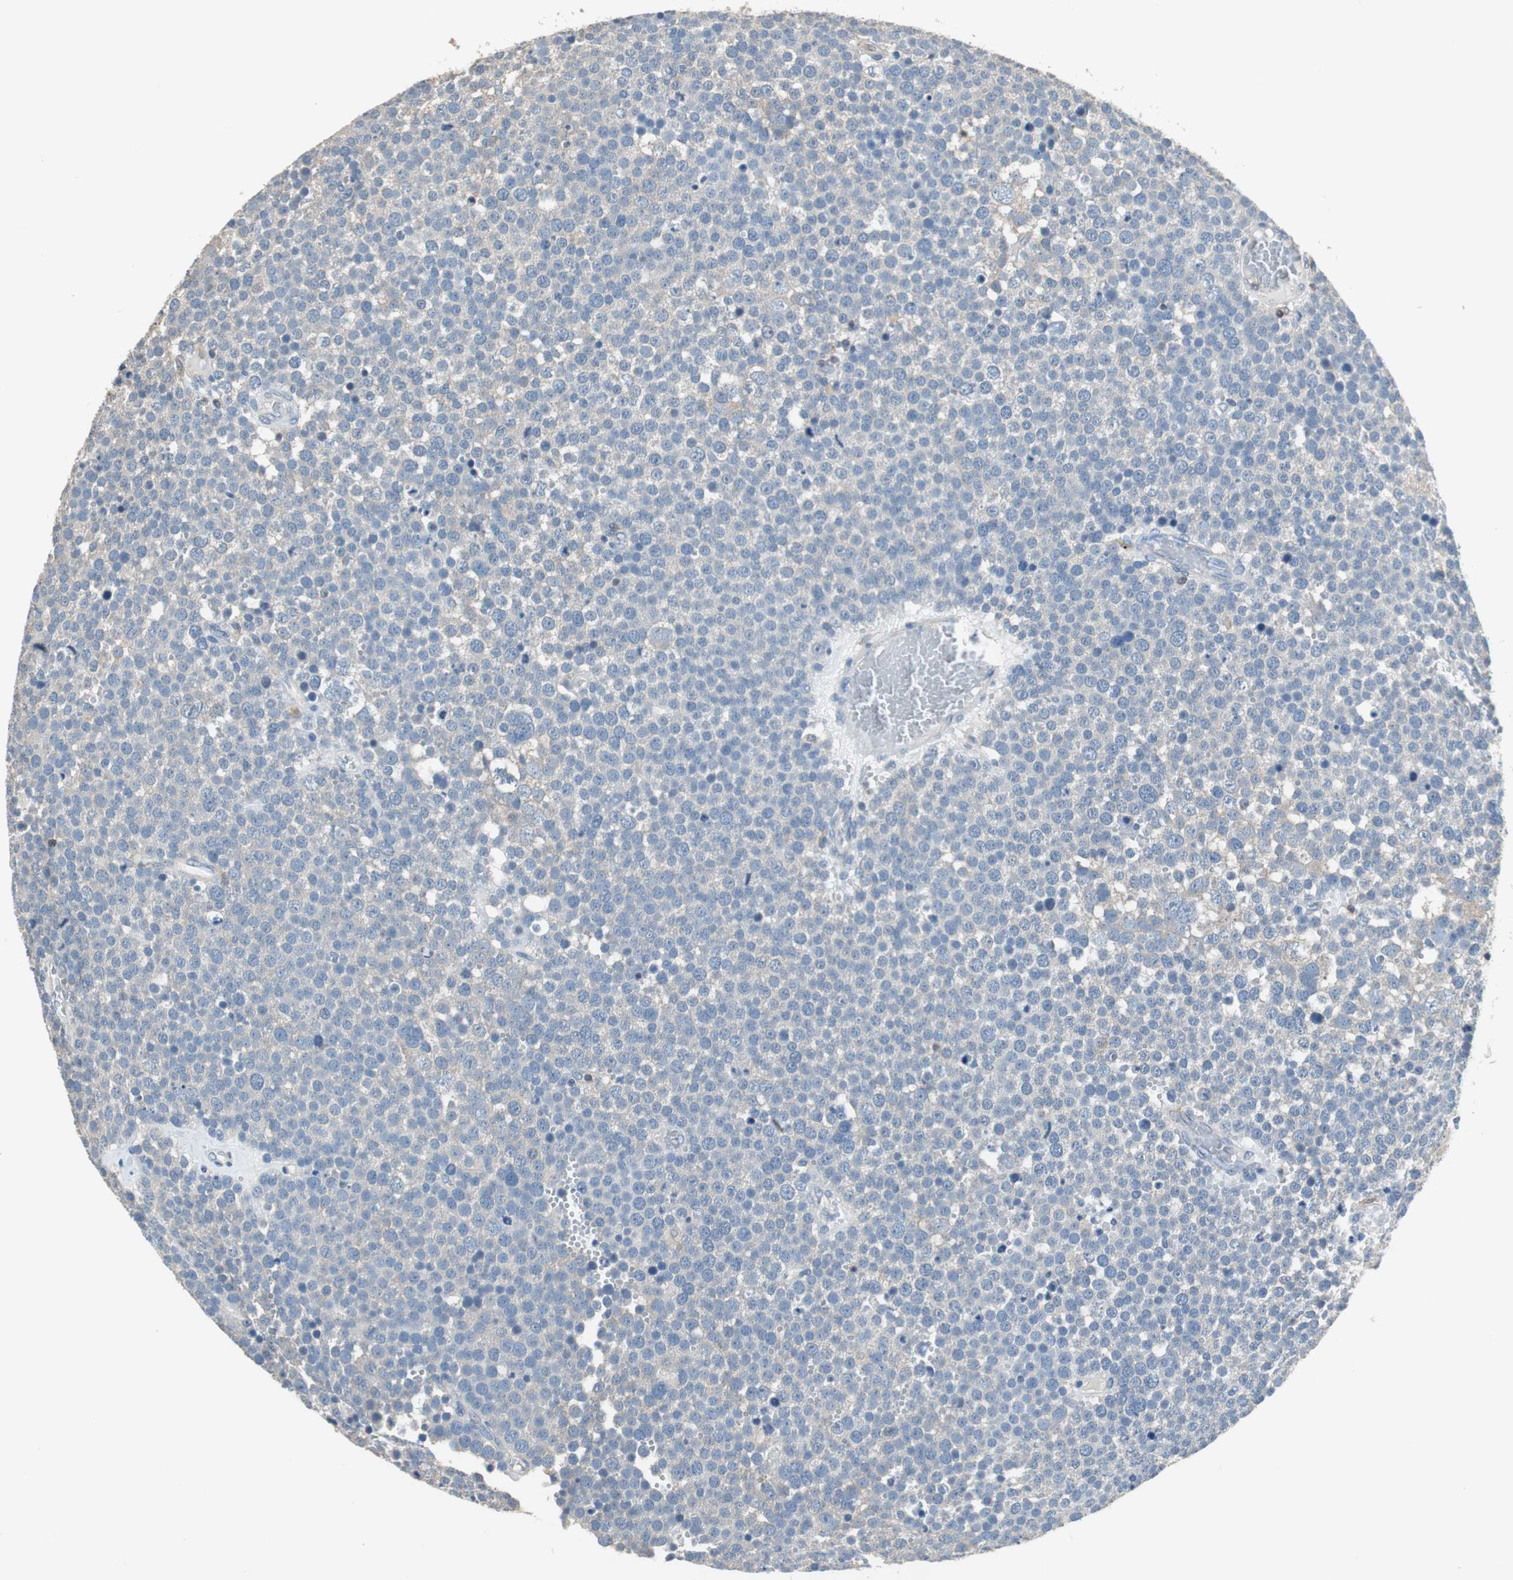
{"staining": {"intensity": "weak", "quantity": "<25%", "location": "cytoplasmic/membranous"}, "tissue": "testis cancer", "cell_type": "Tumor cells", "image_type": "cancer", "snomed": [{"axis": "morphology", "description": "Seminoma, NOS"}, {"axis": "topography", "description": "Testis"}], "caption": "Immunohistochemical staining of human testis cancer shows no significant staining in tumor cells.", "gene": "PRKCA", "patient": {"sex": "male", "age": 71}}